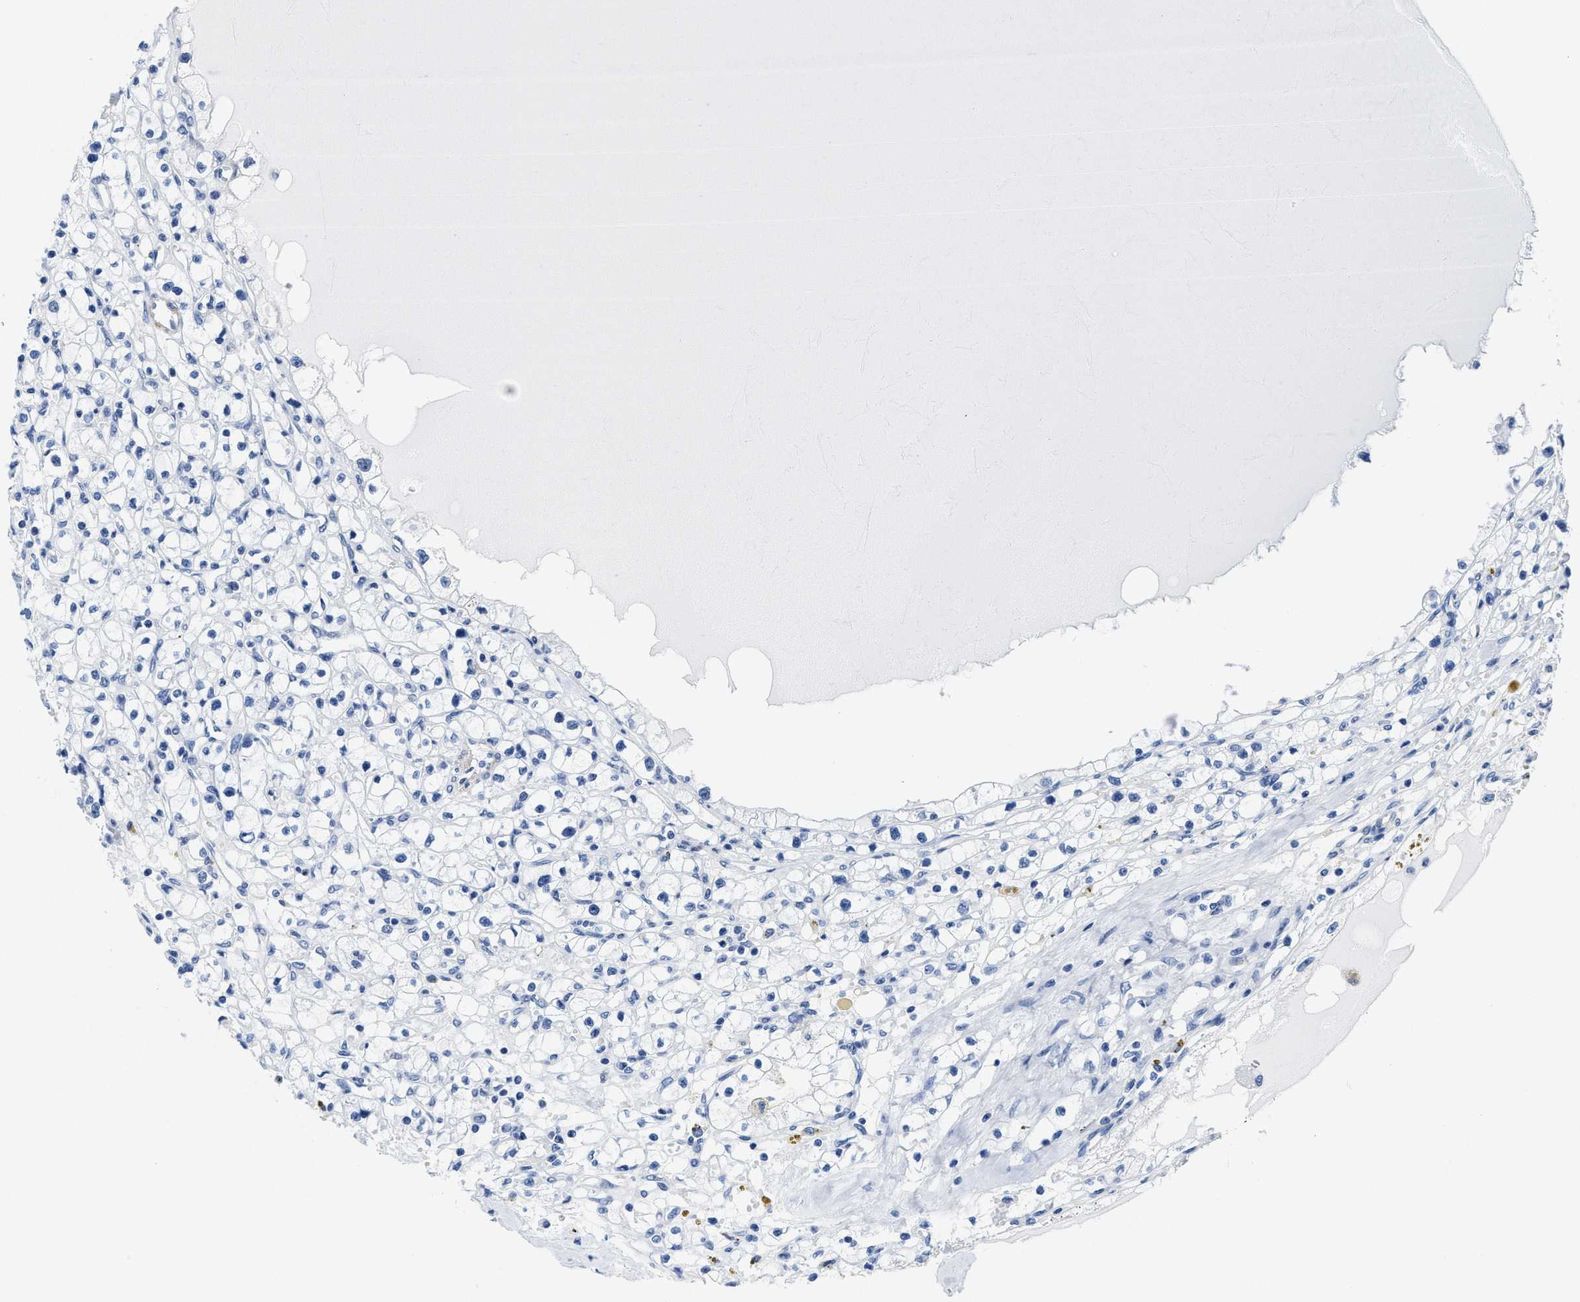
{"staining": {"intensity": "negative", "quantity": "none", "location": "none"}, "tissue": "renal cancer", "cell_type": "Tumor cells", "image_type": "cancer", "snomed": [{"axis": "morphology", "description": "Adenocarcinoma, NOS"}, {"axis": "topography", "description": "Kidney"}], "caption": "This photomicrograph is of renal adenocarcinoma stained with immunohistochemistry (IHC) to label a protein in brown with the nuclei are counter-stained blue. There is no staining in tumor cells.", "gene": "ID3", "patient": {"sex": "male", "age": 56}}